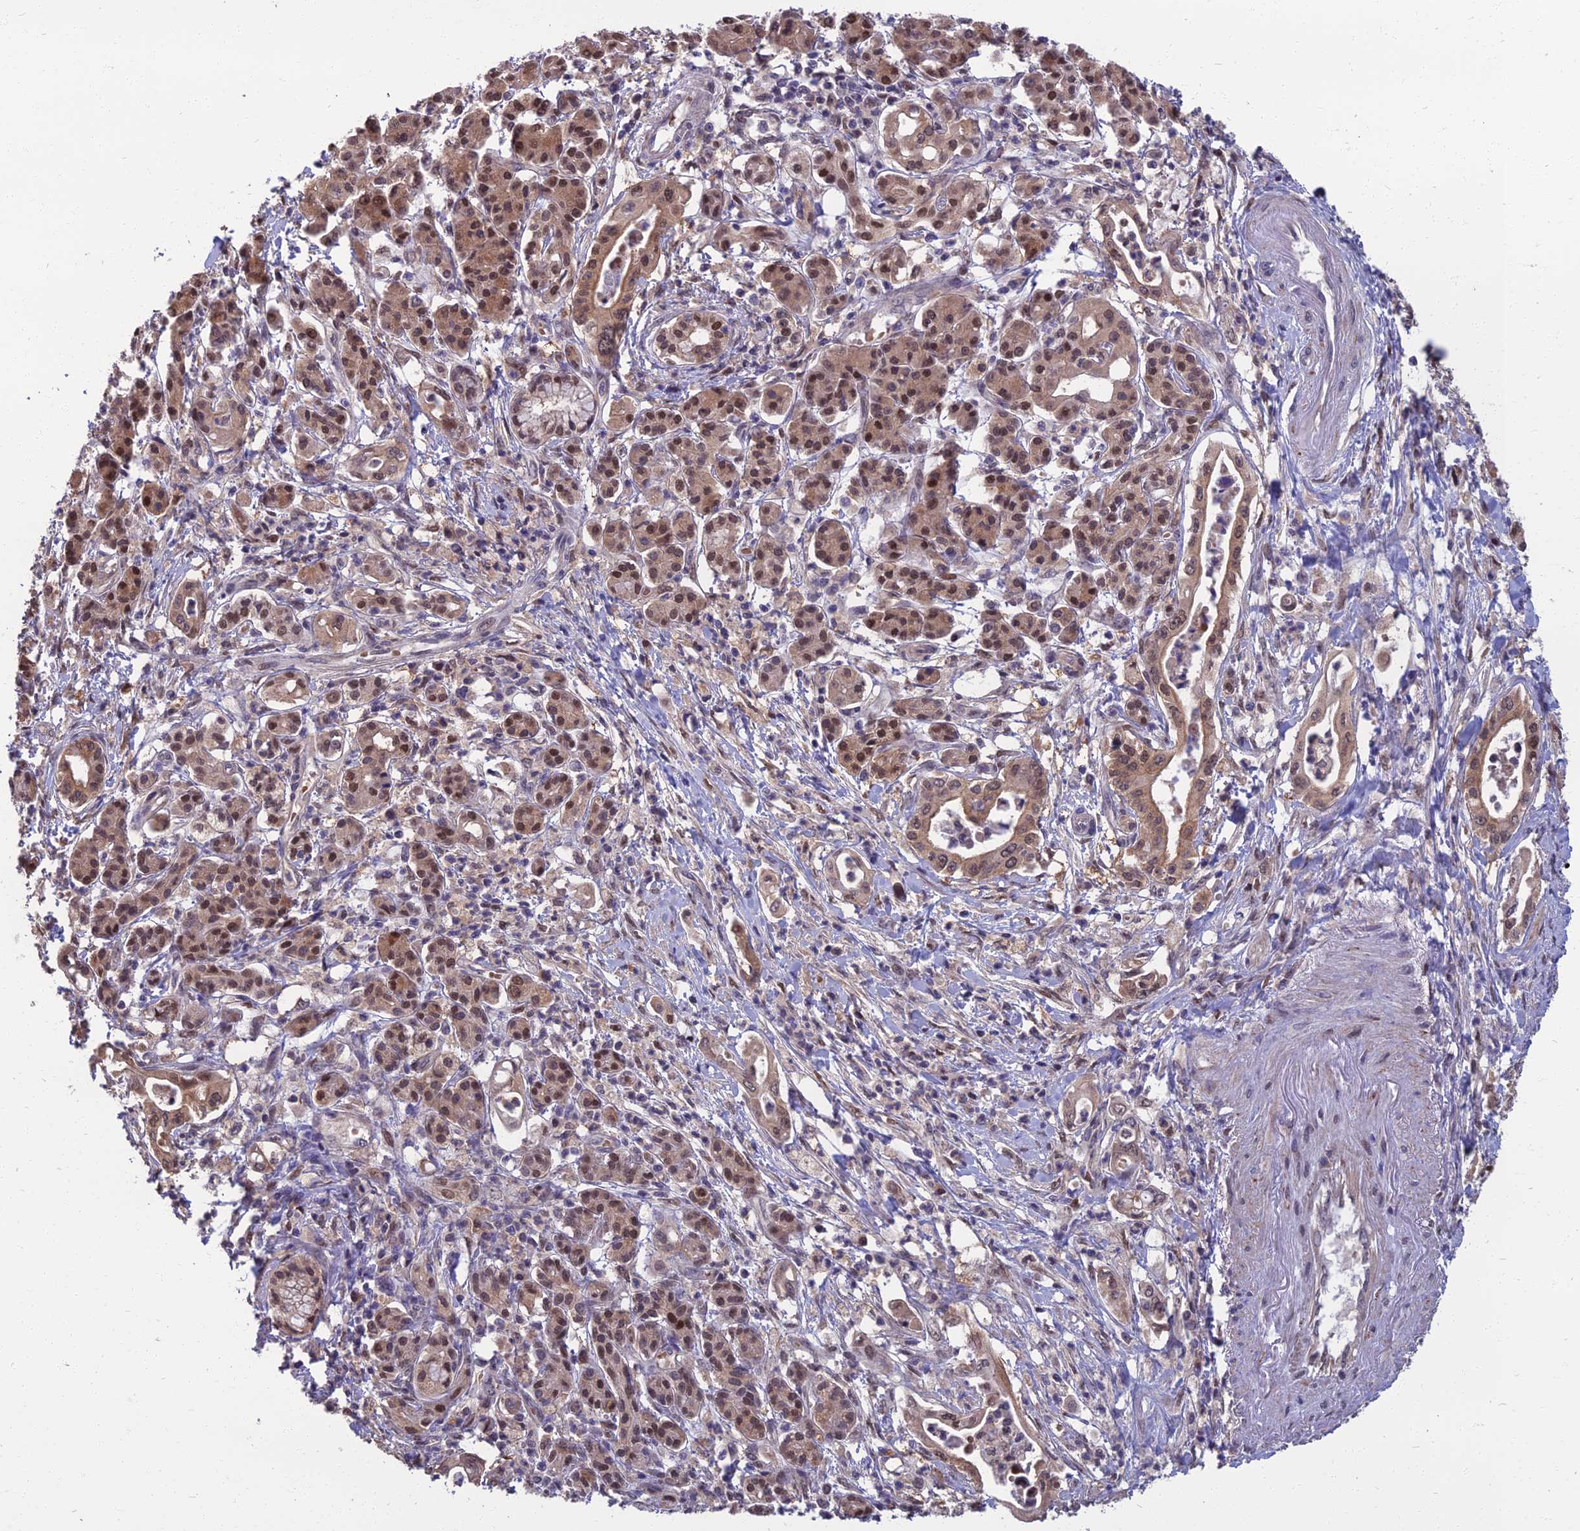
{"staining": {"intensity": "moderate", "quantity": ">75%", "location": "cytoplasmic/membranous,nuclear"}, "tissue": "pancreatic cancer", "cell_type": "Tumor cells", "image_type": "cancer", "snomed": [{"axis": "morphology", "description": "Adenocarcinoma, NOS"}, {"axis": "topography", "description": "Pancreas"}], "caption": "A photomicrograph showing moderate cytoplasmic/membranous and nuclear staining in about >75% of tumor cells in pancreatic cancer (adenocarcinoma), as visualized by brown immunohistochemical staining.", "gene": "NR4A3", "patient": {"sex": "female", "age": 77}}